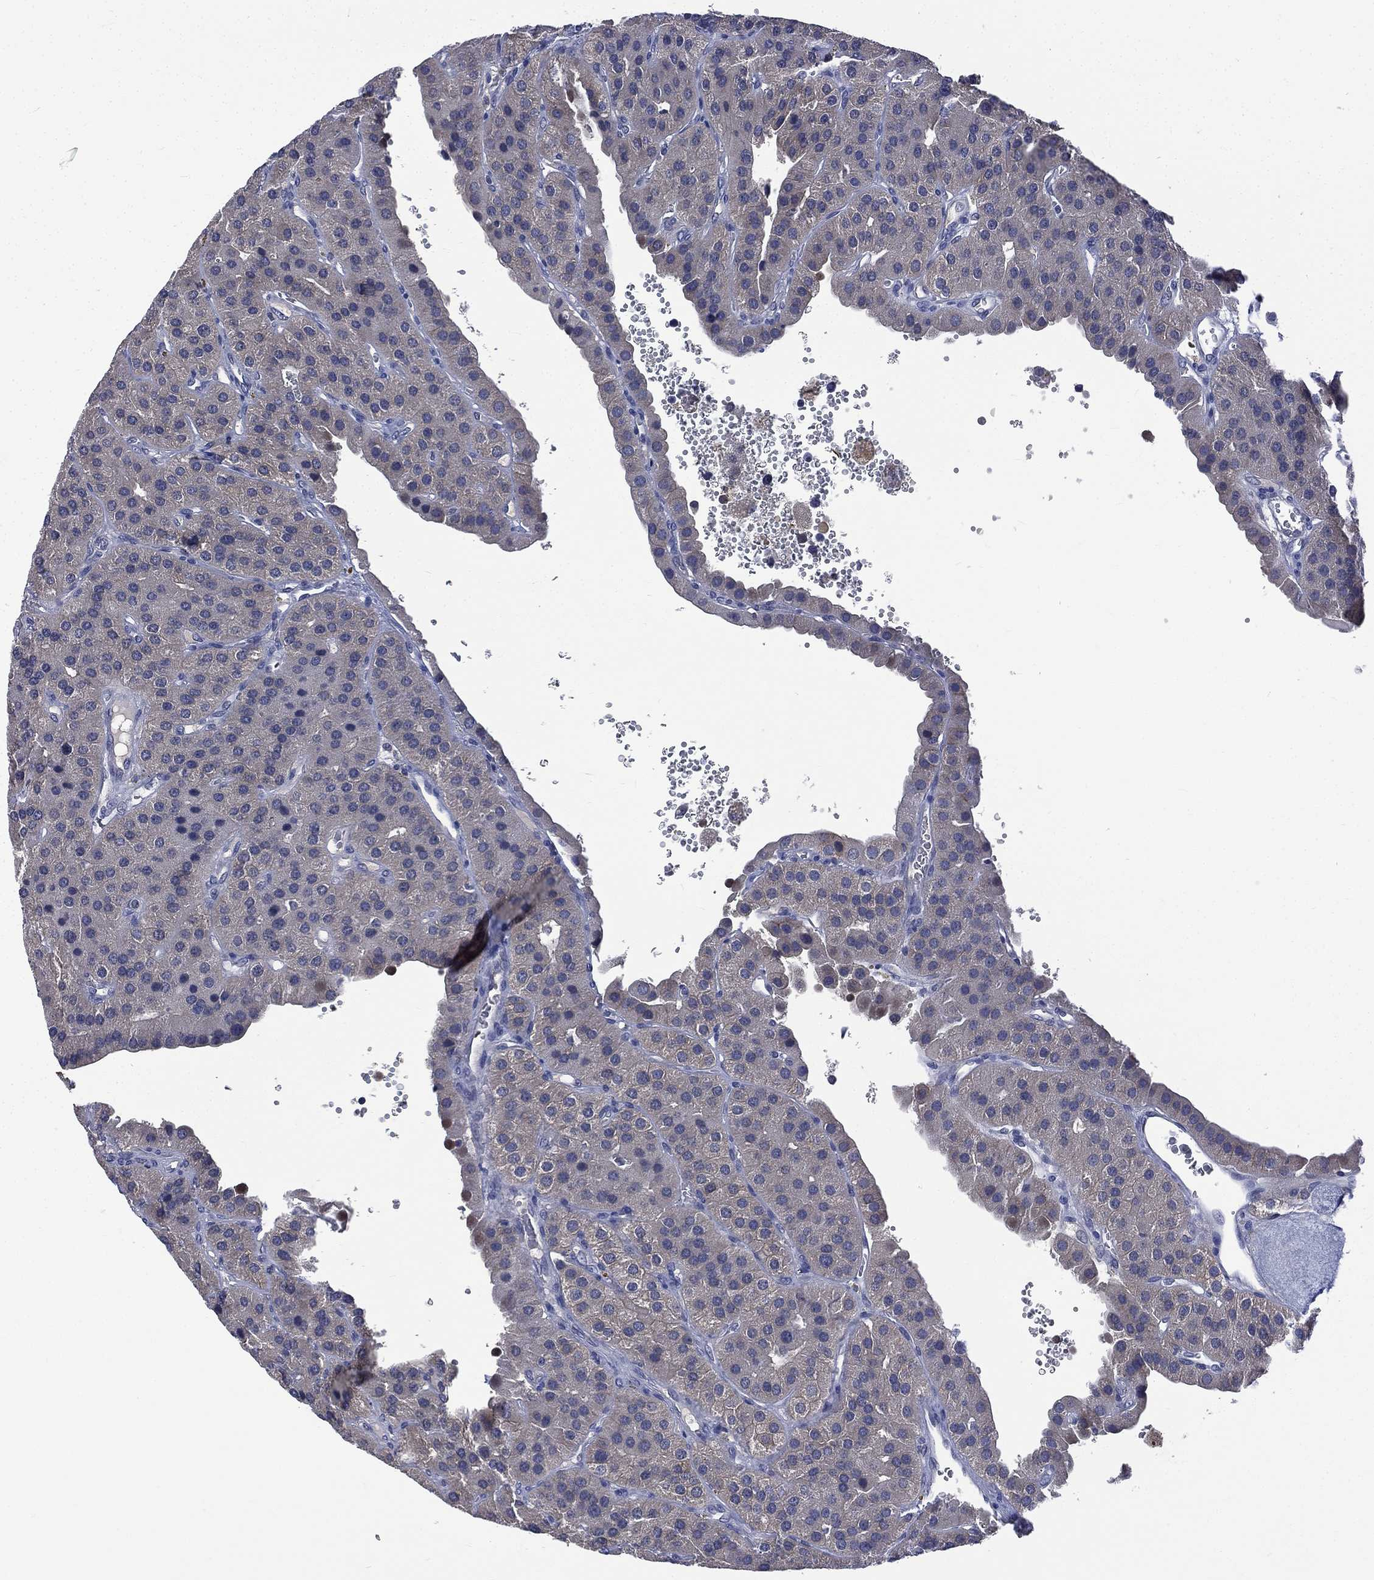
{"staining": {"intensity": "negative", "quantity": "none", "location": "none"}, "tissue": "parathyroid gland", "cell_type": "Glandular cells", "image_type": "normal", "snomed": [{"axis": "morphology", "description": "Normal tissue, NOS"}, {"axis": "morphology", "description": "Adenoma, NOS"}, {"axis": "topography", "description": "Parathyroid gland"}], "caption": "Unremarkable parathyroid gland was stained to show a protein in brown. There is no significant staining in glandular cells. Nuclei are stained in blue.", "gene": "CA12", "patient": {"sex": "female", "age": 86}}